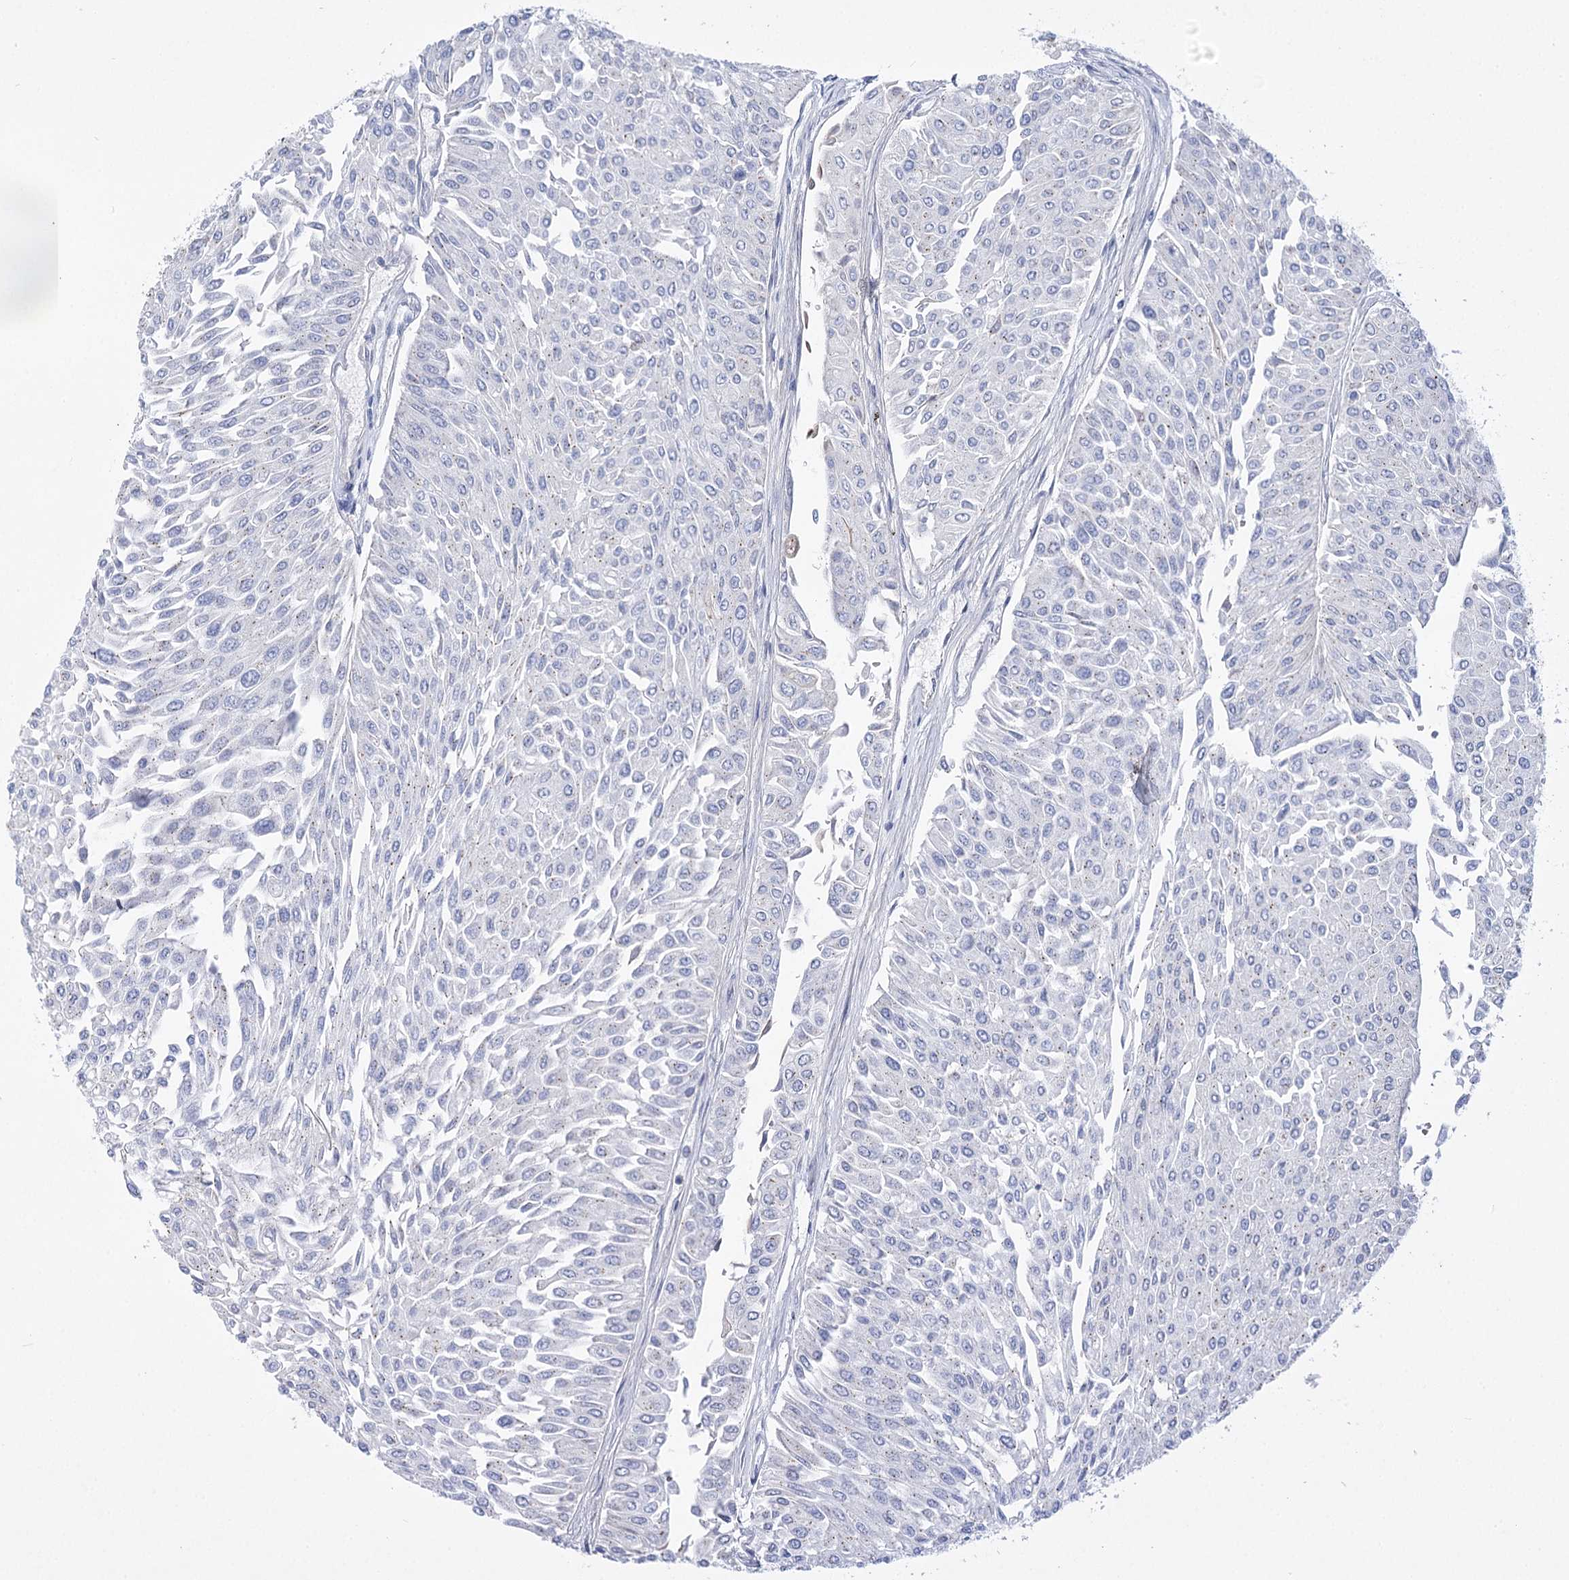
{"staining": {"intensity": "negative", "quantity": "none", "location": "none"}, "tissue": "urothelial cancer", "cell_type": "Tumor cells", "image_type": "cancer", "snomed": [{"axis": "morphology", "description": "Urothelial carcinoma, Low grade"}, {"axis": "topography", "description": "Urinary bladder"}], "caption": "The histopathology image displays no staining of tumor cells in low-grade urothelial carcinoma. Brightfield microscopy of immunohistochemistry (IHC) stained with DAB (brown) and hematoxylin (blue), captured at high magnification.", "gene": "ATP10B", "patient": {"sex": "male", "age": 67}}